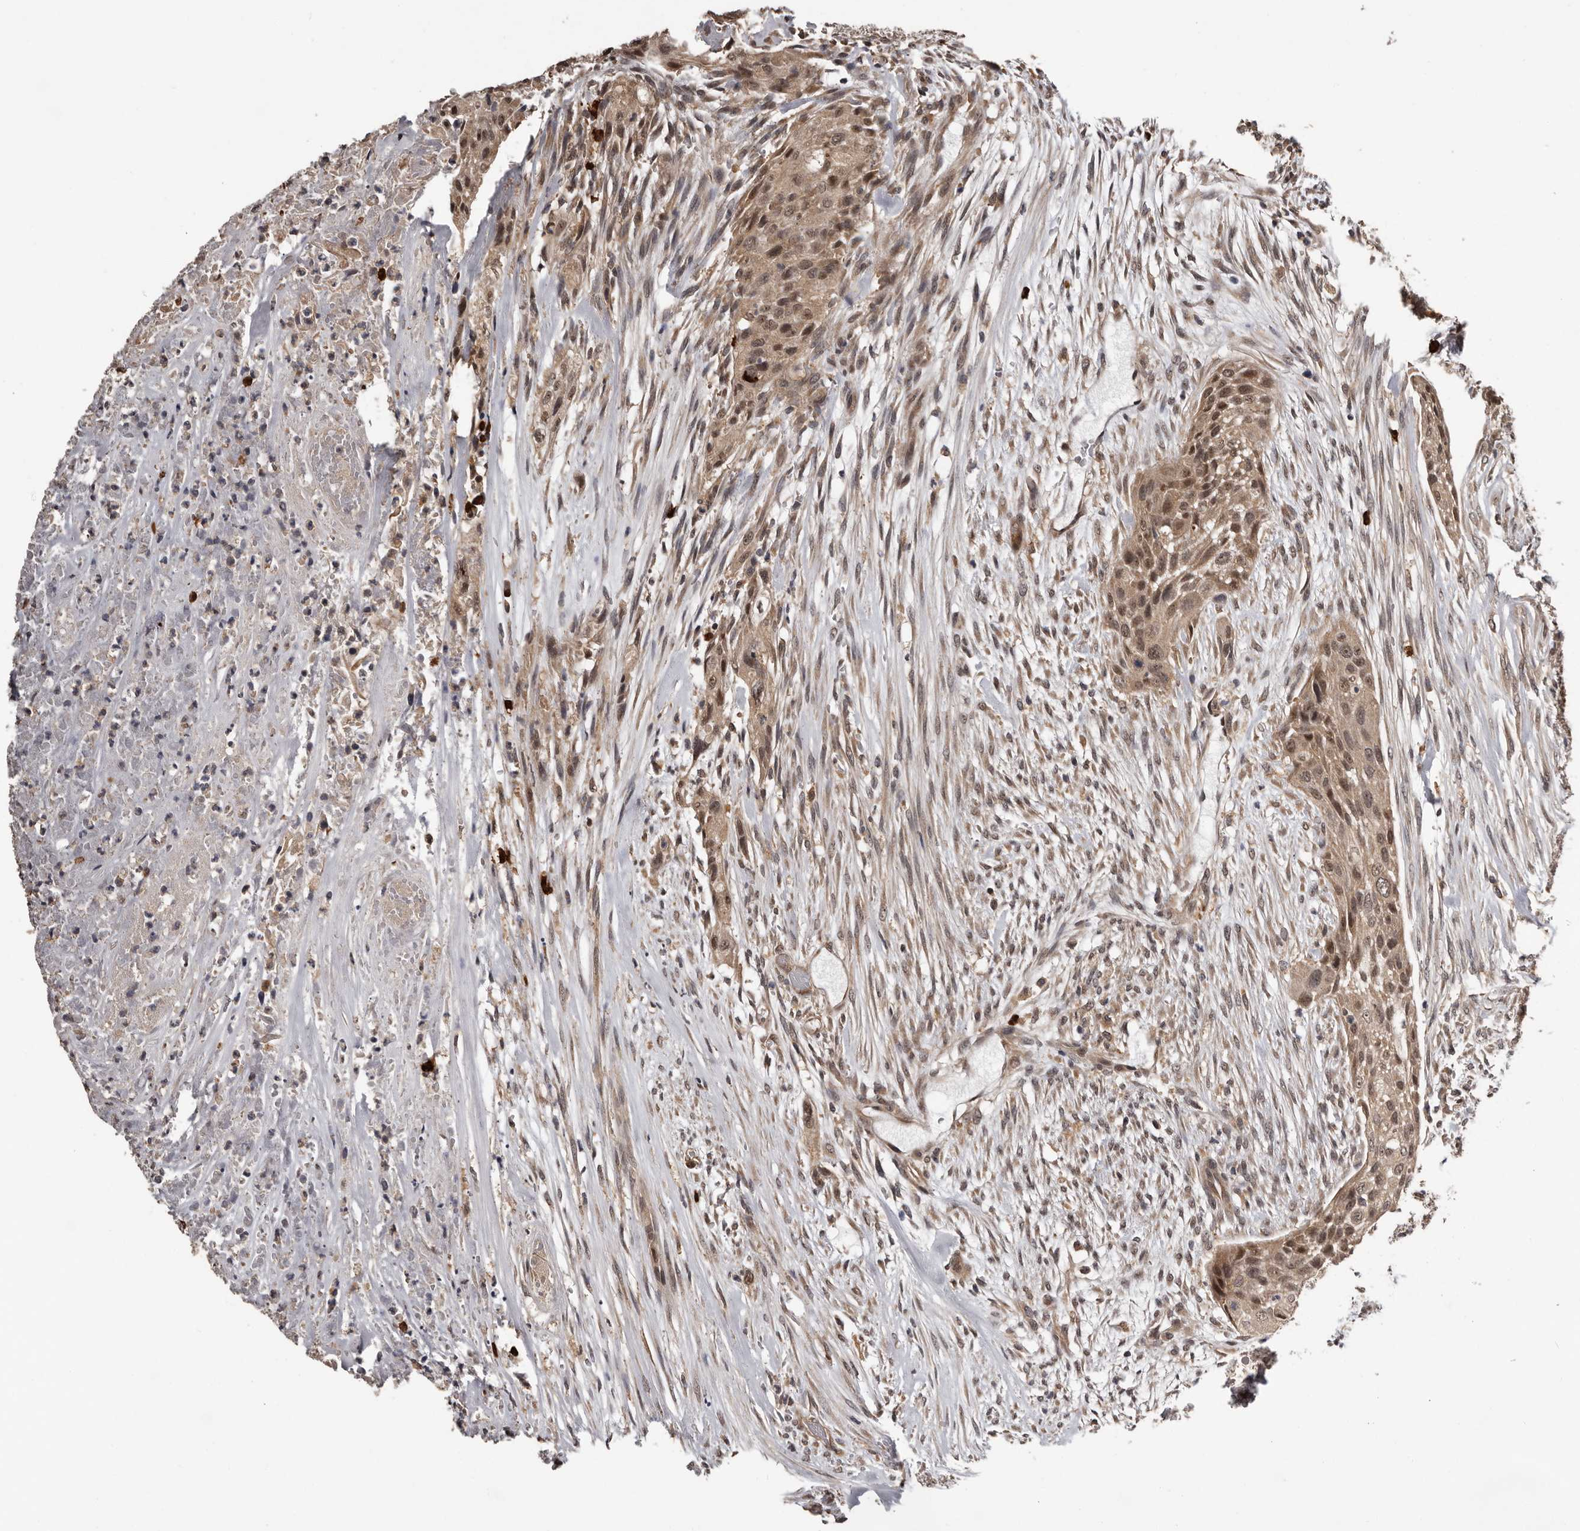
{"staining": {"intensity": "moderate", "quantity": ">75%", "location": "cytoplasmic/membranous,nuclear"}, "tissue": "urothelial cancer", "cell_type": "Tumor cells", "image_type": "cancer", "snomed": [{"axis": "morphology", "description": "Urothelial carcinoma, High grade"}, {"axis": "topography", "description": "Urinary bladder"}], "caption": "Immunohistochemical staining of urothelial carcinoma (high-grade) demonstrates medium levels of moderate cytoplasmic/membranous and nuclear protein expression in about >75% of tumor cells.", "gene": "VPS37A", "patient": {"sex": "male", "age": 35}}